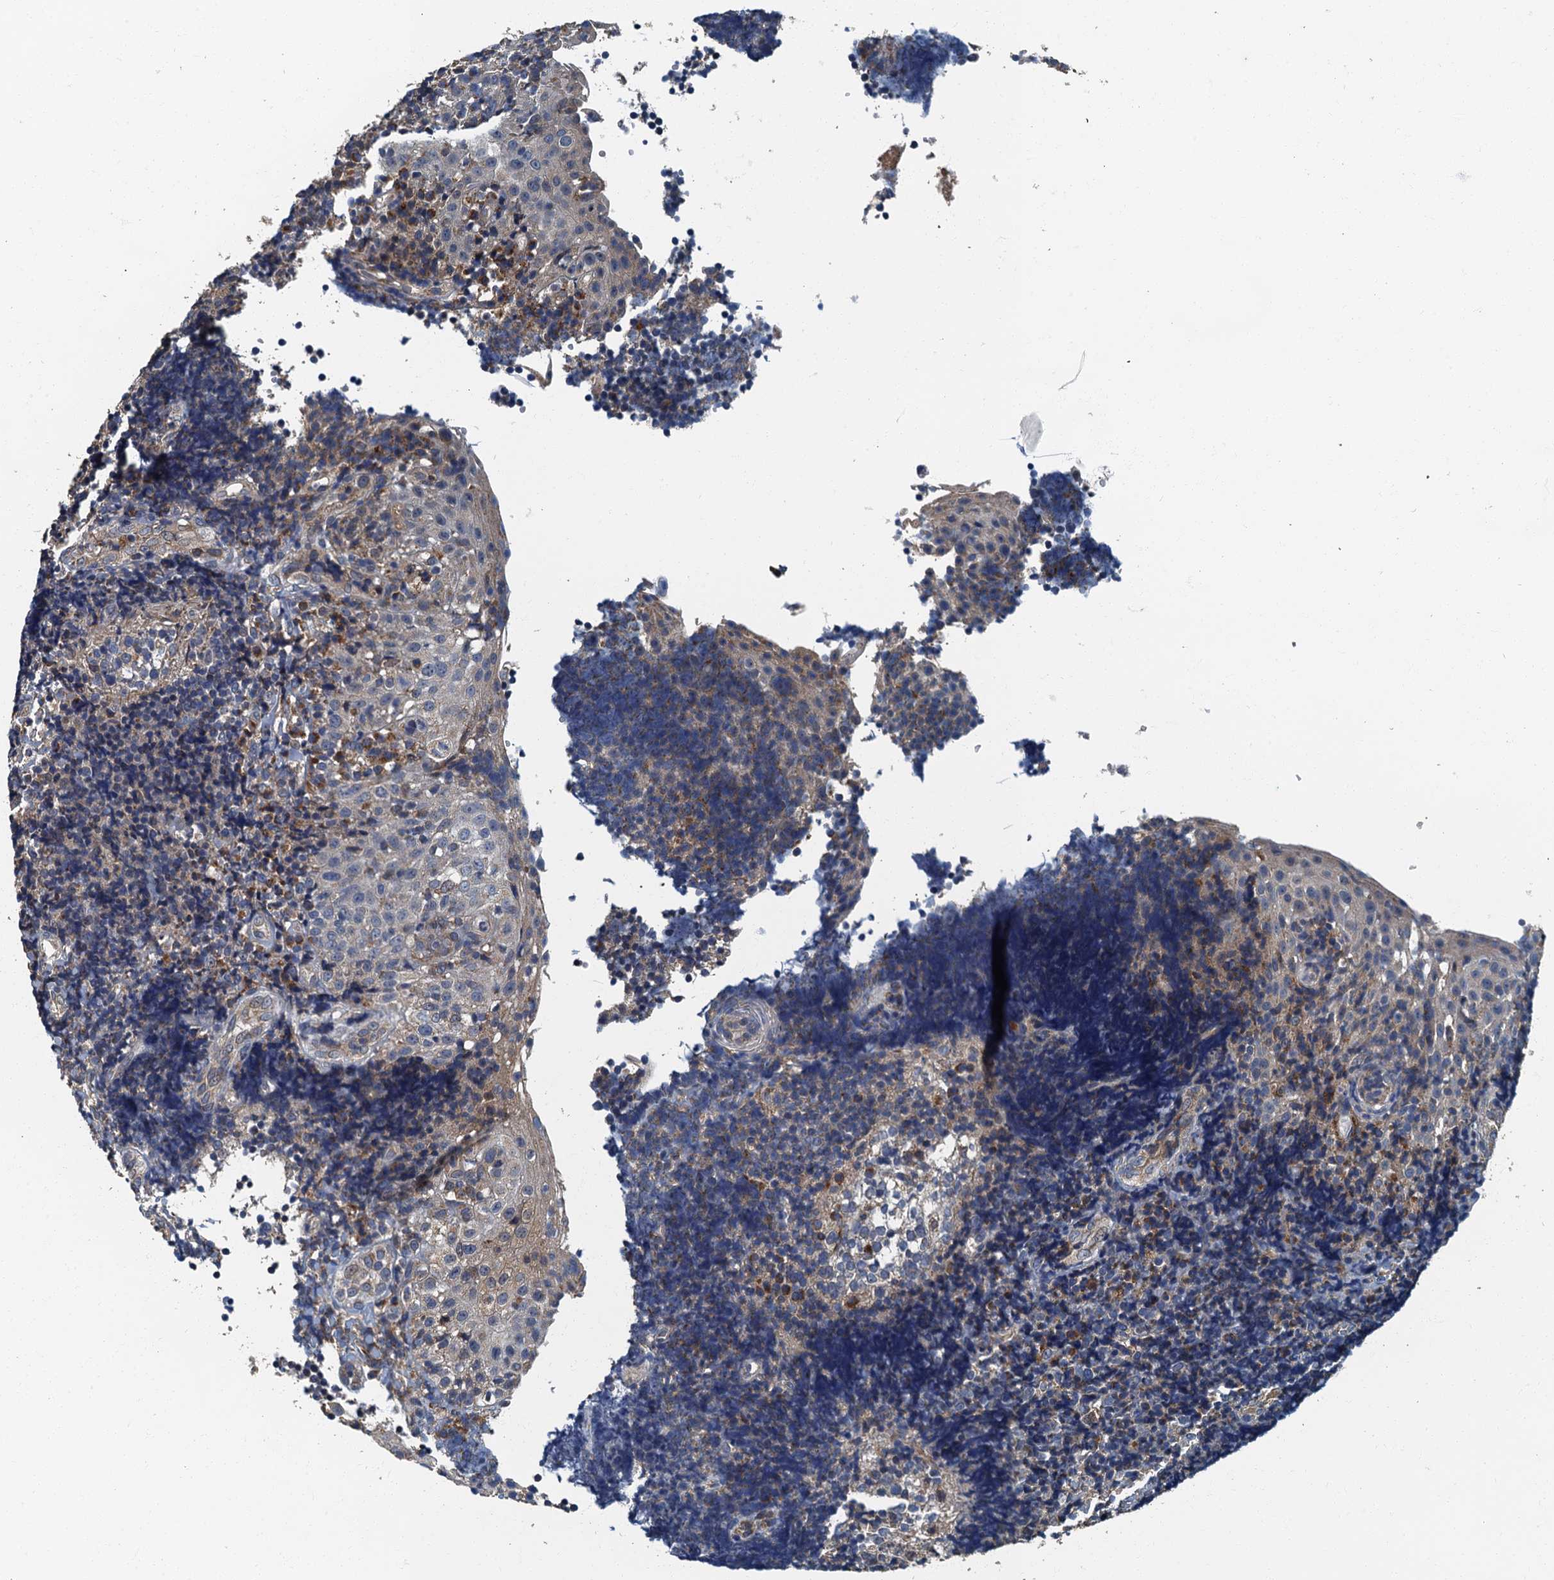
{"staining": {"intensity": "negative", "quantity": "none", "location": "none"}, "tissue": "tonsil", "cell_type": "Germinal center cells", "image_type": "normal", "snomed": [{"axis": "morphology", "description": "Normal tissue, NOS"}, {"axis": "topography", "description": "Tonsil"}], "caption": "Germinal center cells are negative for brown protein staining in unremarkable tonsil. (Immunohistochemistry (ihc), brightfield microscopy, high magnification).", "gene": "DDX49", "patient": {"sex": "female", "age": 40}}